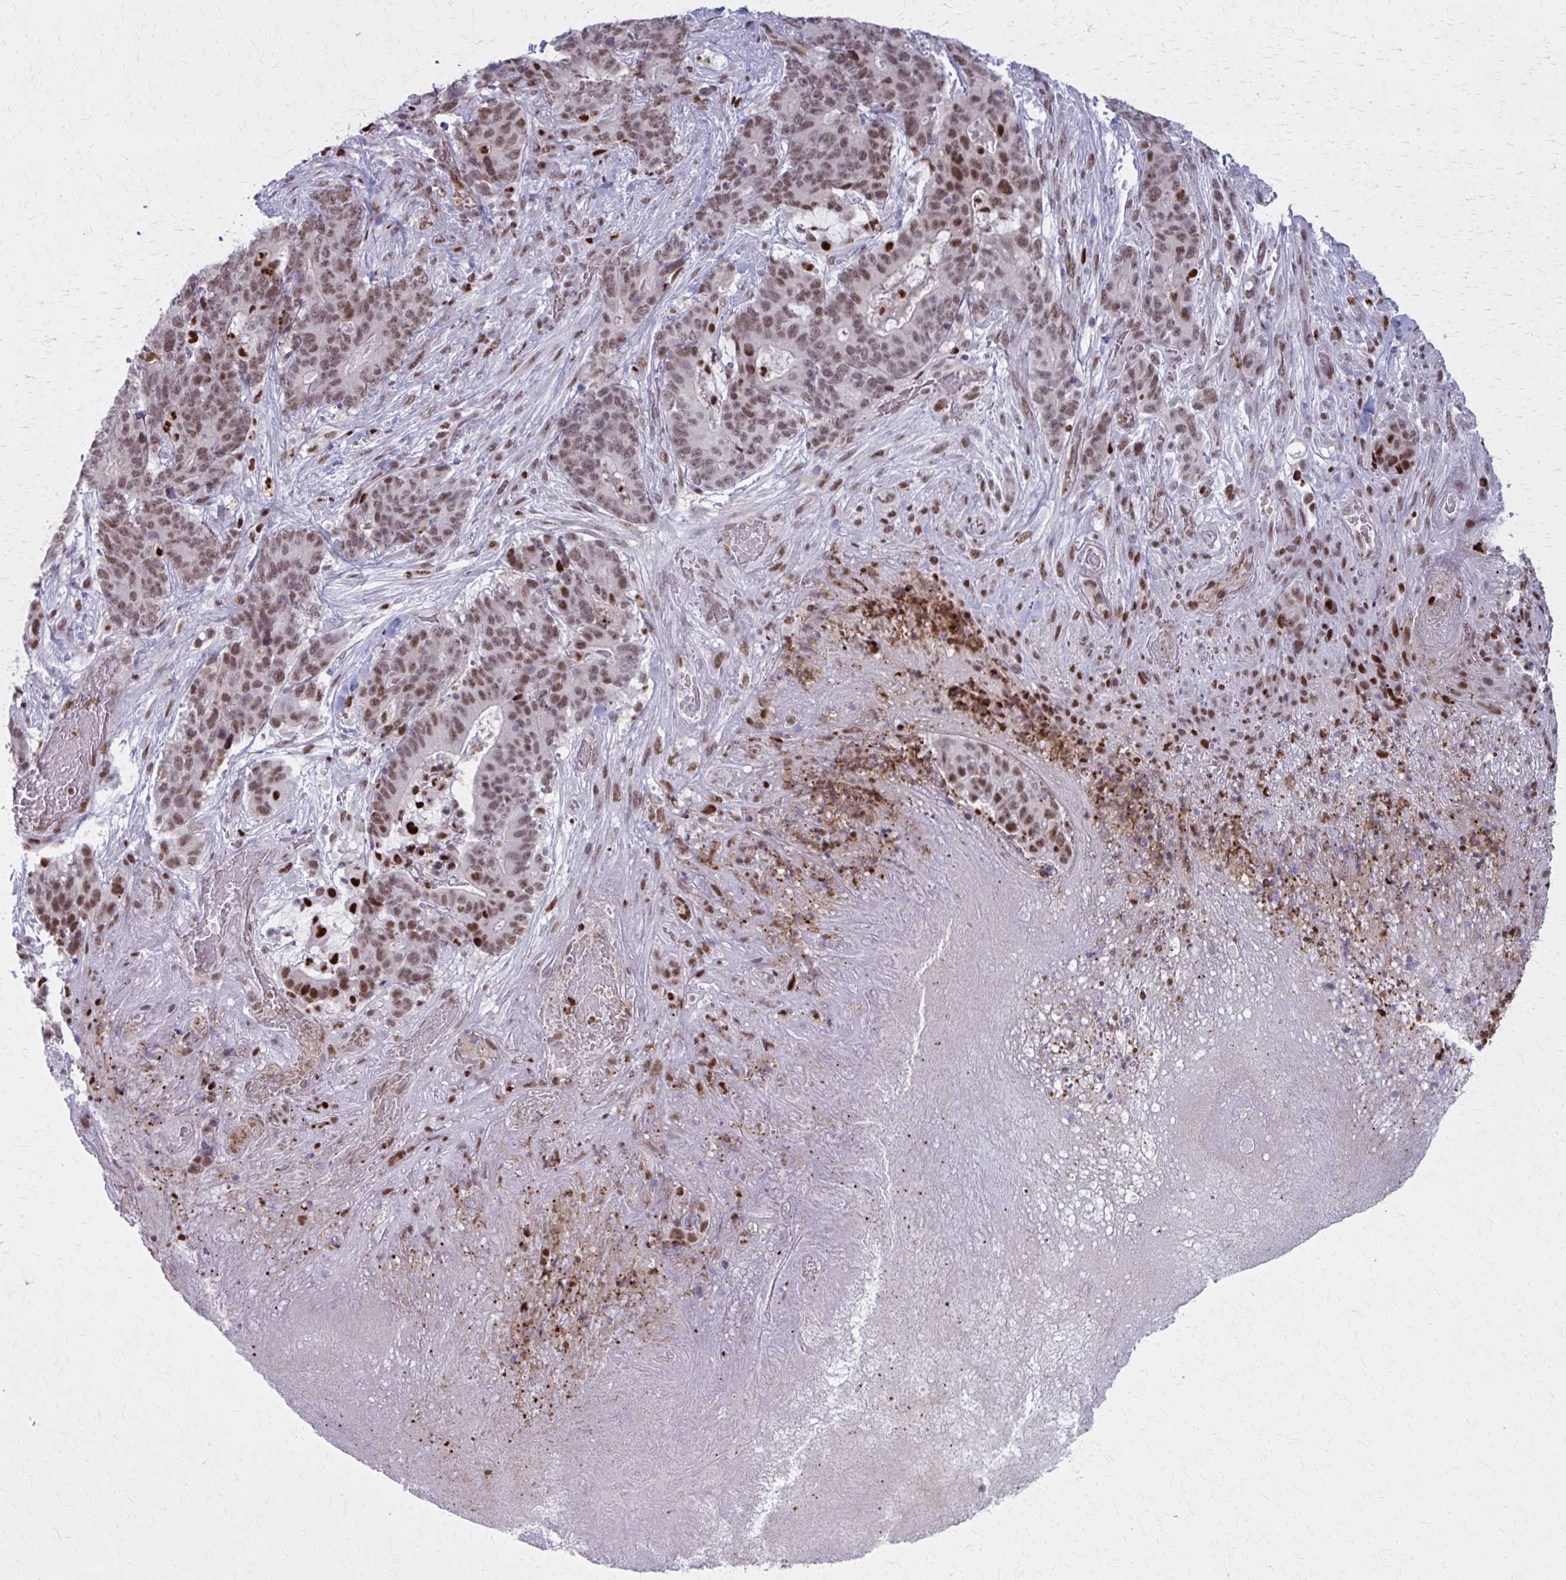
{"staining": {"intensity": "moderate", "quantity": ">75%", "location": "nuclear"}, "tissue": "stomach cancer", "cell_type": "Tumor cells", "image_type": "cancer", "snomed": [{"axis": "morphology", "description": "Normal tissue, NOS"}, {"axis": "morphology", "description": "Adenocarcinoma, NOS"}, {"axis": "topography", "description": "Stomach"}], "caption": "A high-resolution micrograph shows immunohistochemistry (IHC) staining of adenocarcinoma (stomach), which shows moderate nuclear positivity in approximately >75% of tumor cells.", "gene": "ZNF559", "patient": {"sex": "female", "age": 64}}